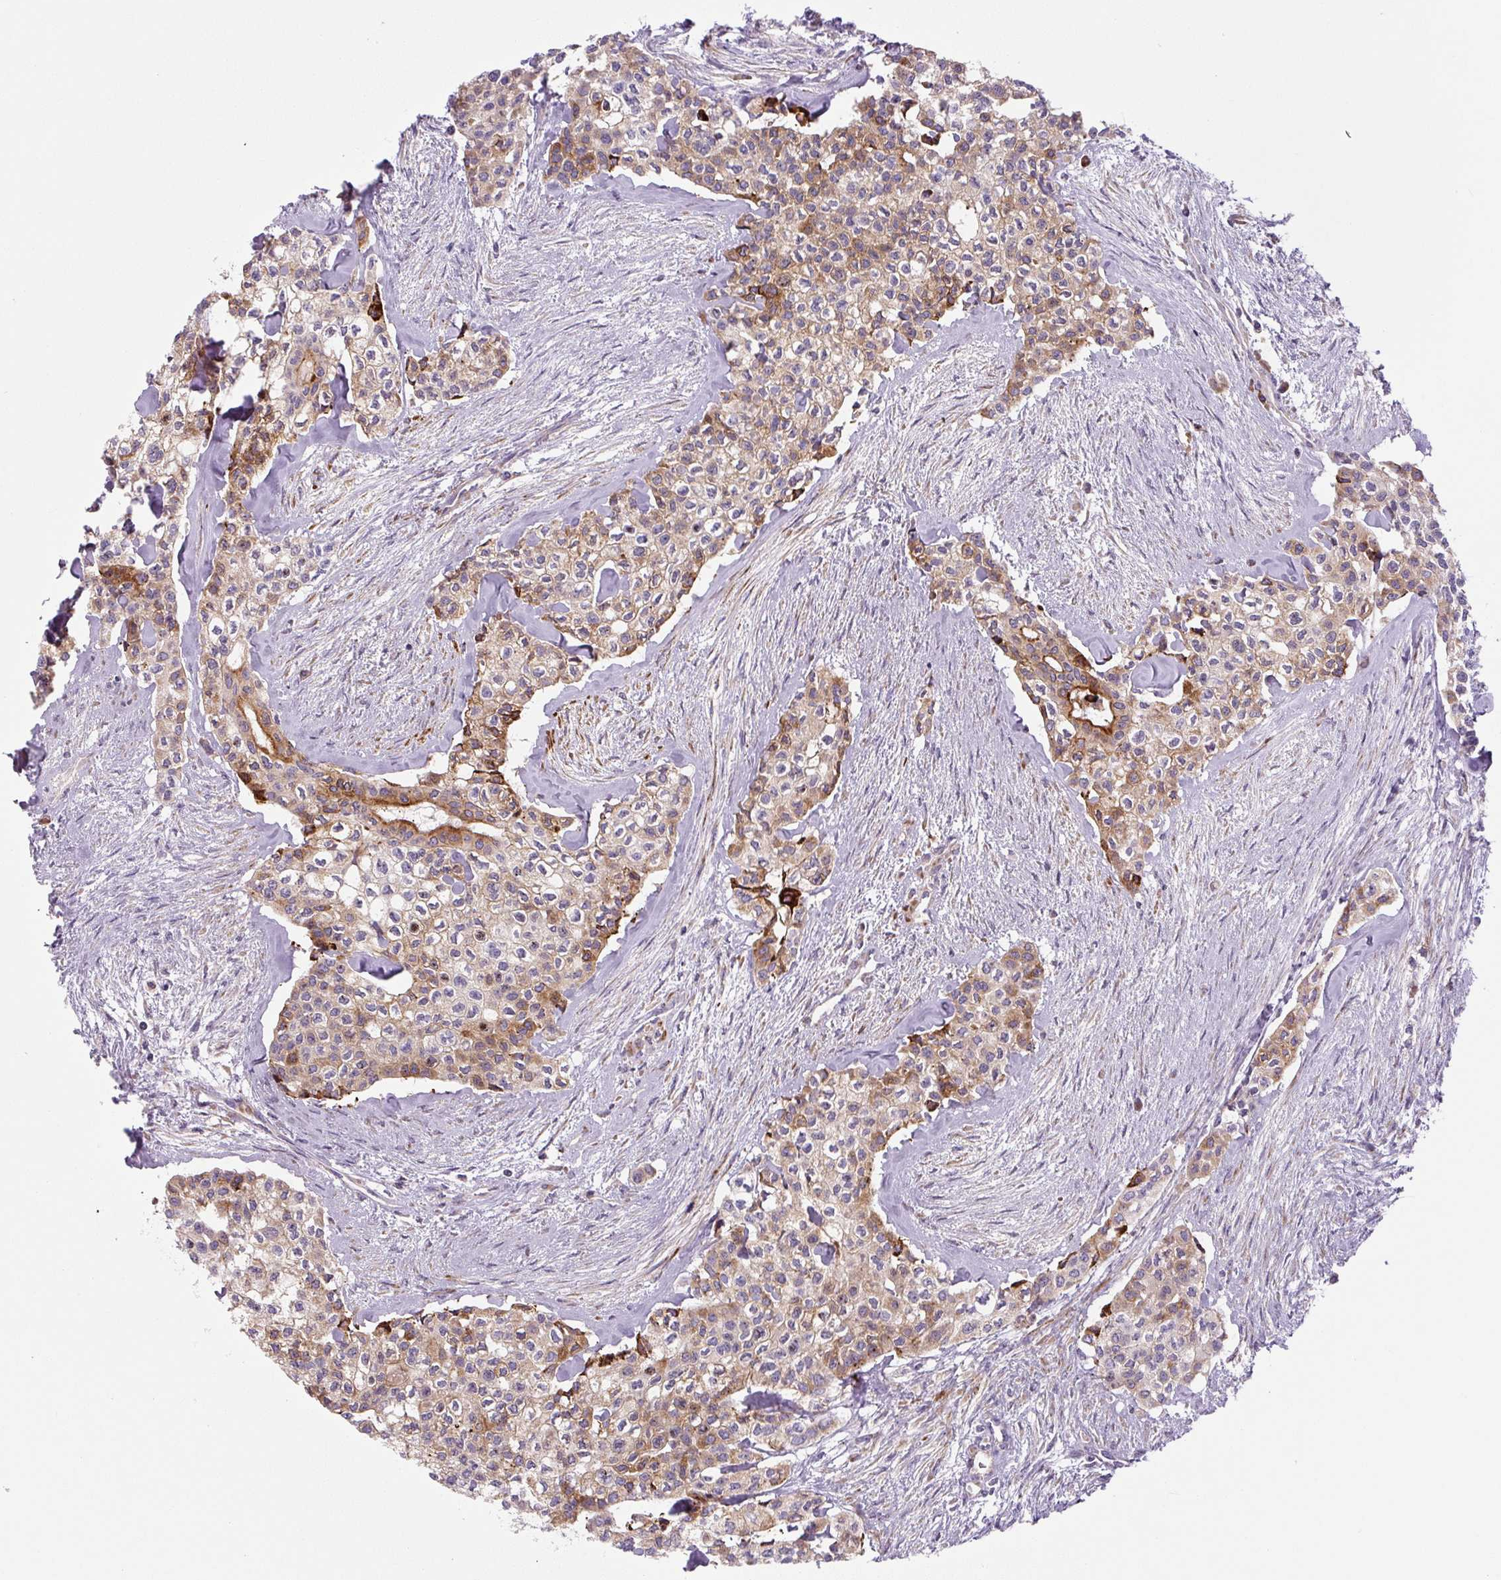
{"staining": {"intensity": "moderate", "quantity": "25%-75%", "location": "cytoplasmic/membranous"}, "tissue": "head and neck cancer", "cell_type": "Tumor cells", "image_type": "cancer", "snomed": [{"axis": "morphology", "description": "Adenocarcinoma, NOS"}, {"axis": "topography", "description": "Head-Neck"}], "caption": "This photomicrograph demonstrates head and neck adenocarcinoma stained with IHC to label a protein in brown. The cytoplasmic/membranous of tumor cells show moderate positivity for the protein. Nuclei are counter-stained blue.", "gene": "DISP3", "patient": {"sex": "male", "age": 81}}